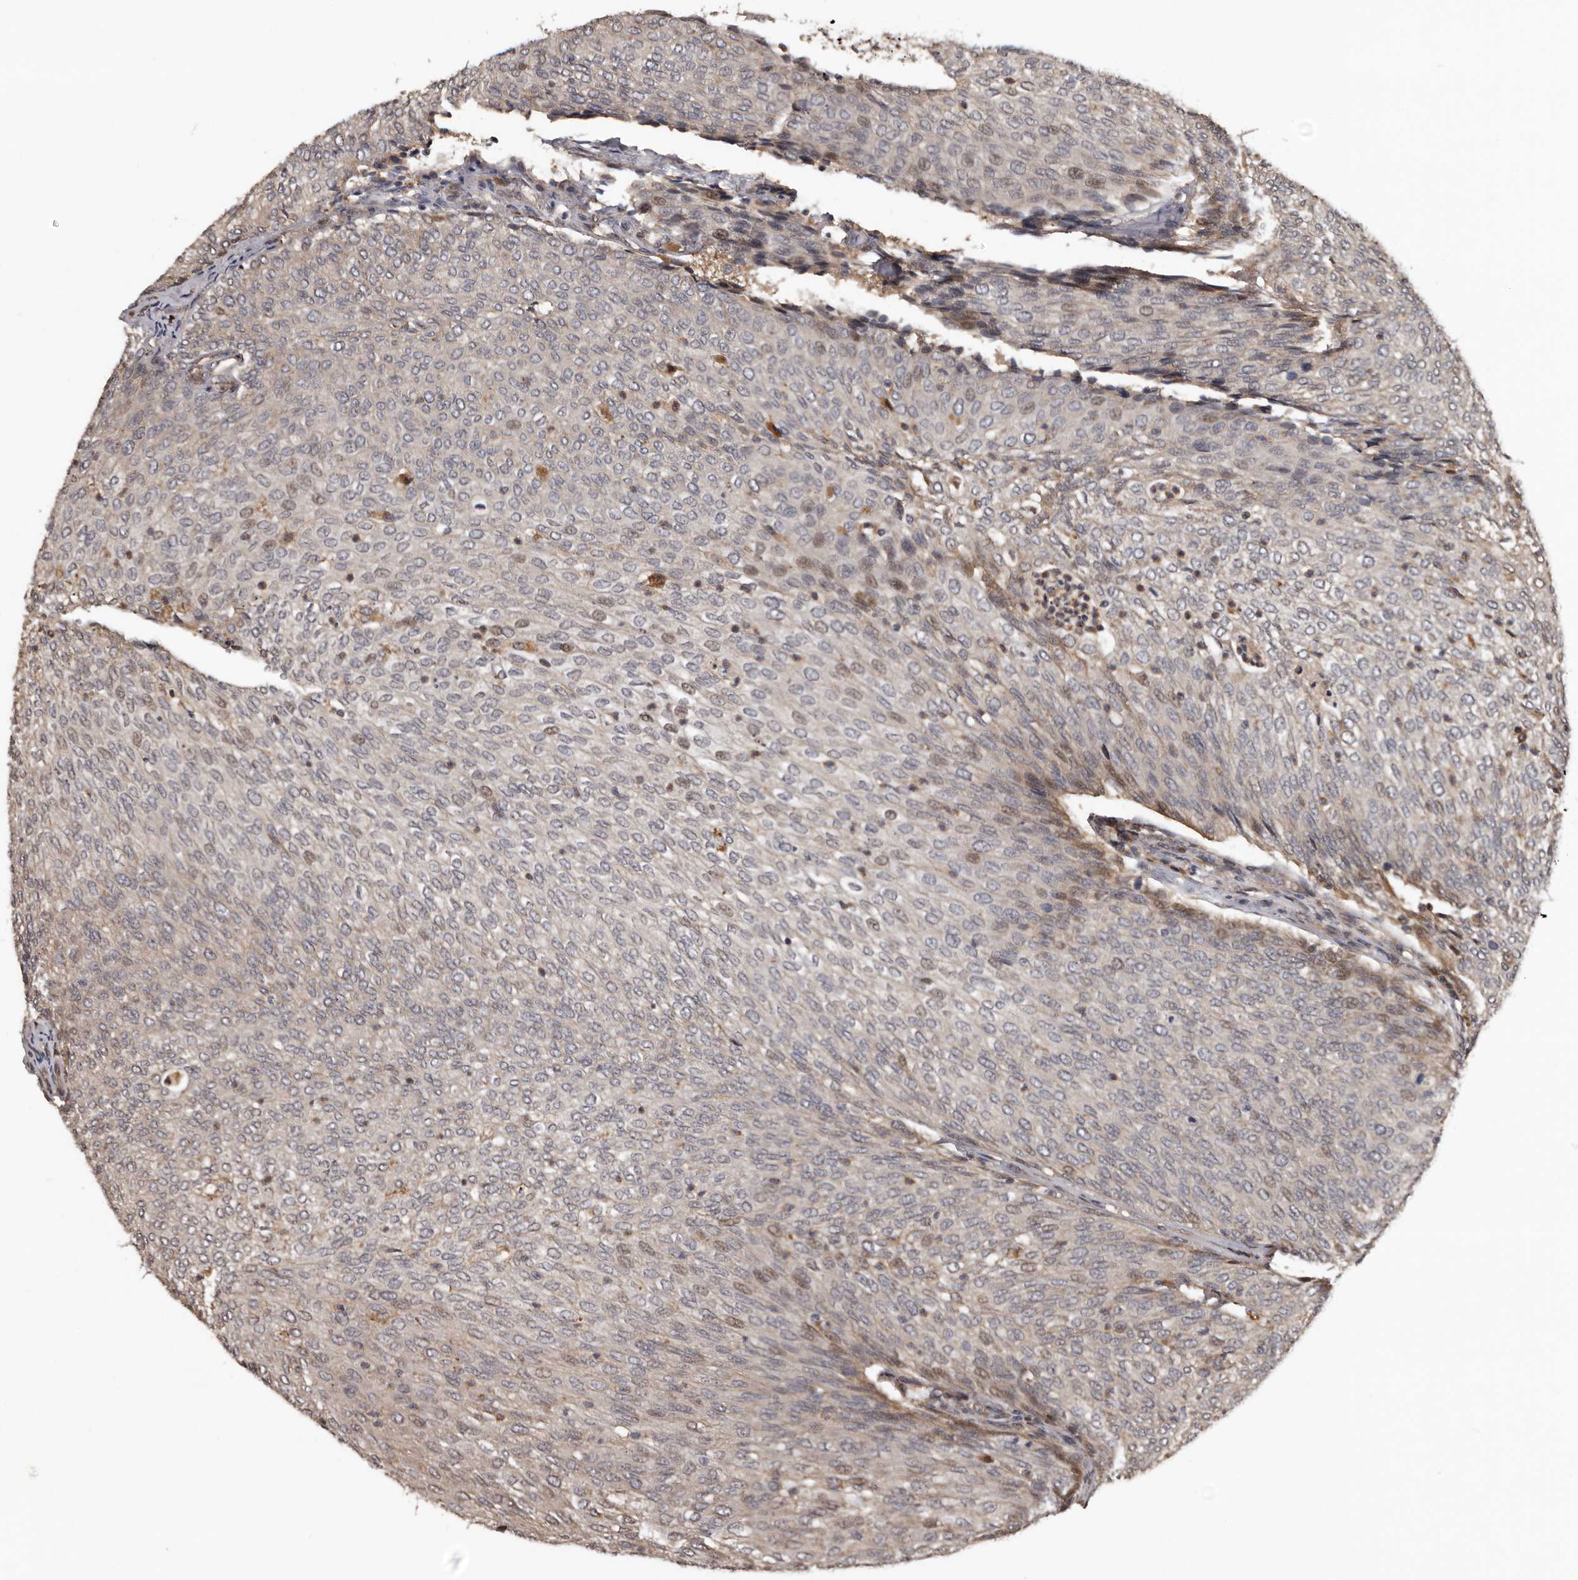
{"staining": {"intensity": "negative", "quantity": "none", "location": "none"}, "tissue": "urothelial cancer", "cell_type": "Tumor cells", "image_type": "cancer", "snomed": [{"axis": "morphology", "description": "Urothelial carcinoma, Low grade"}, {"axis": "topography", "description": "Urinary bladder"}], "caption": "Micrograph shows no protein expression in tumor cells of urothelial carcinoma (low-grade) tissue.", "gene": "SERTAD4", "patient": {"sex": "female", "age": 79}}